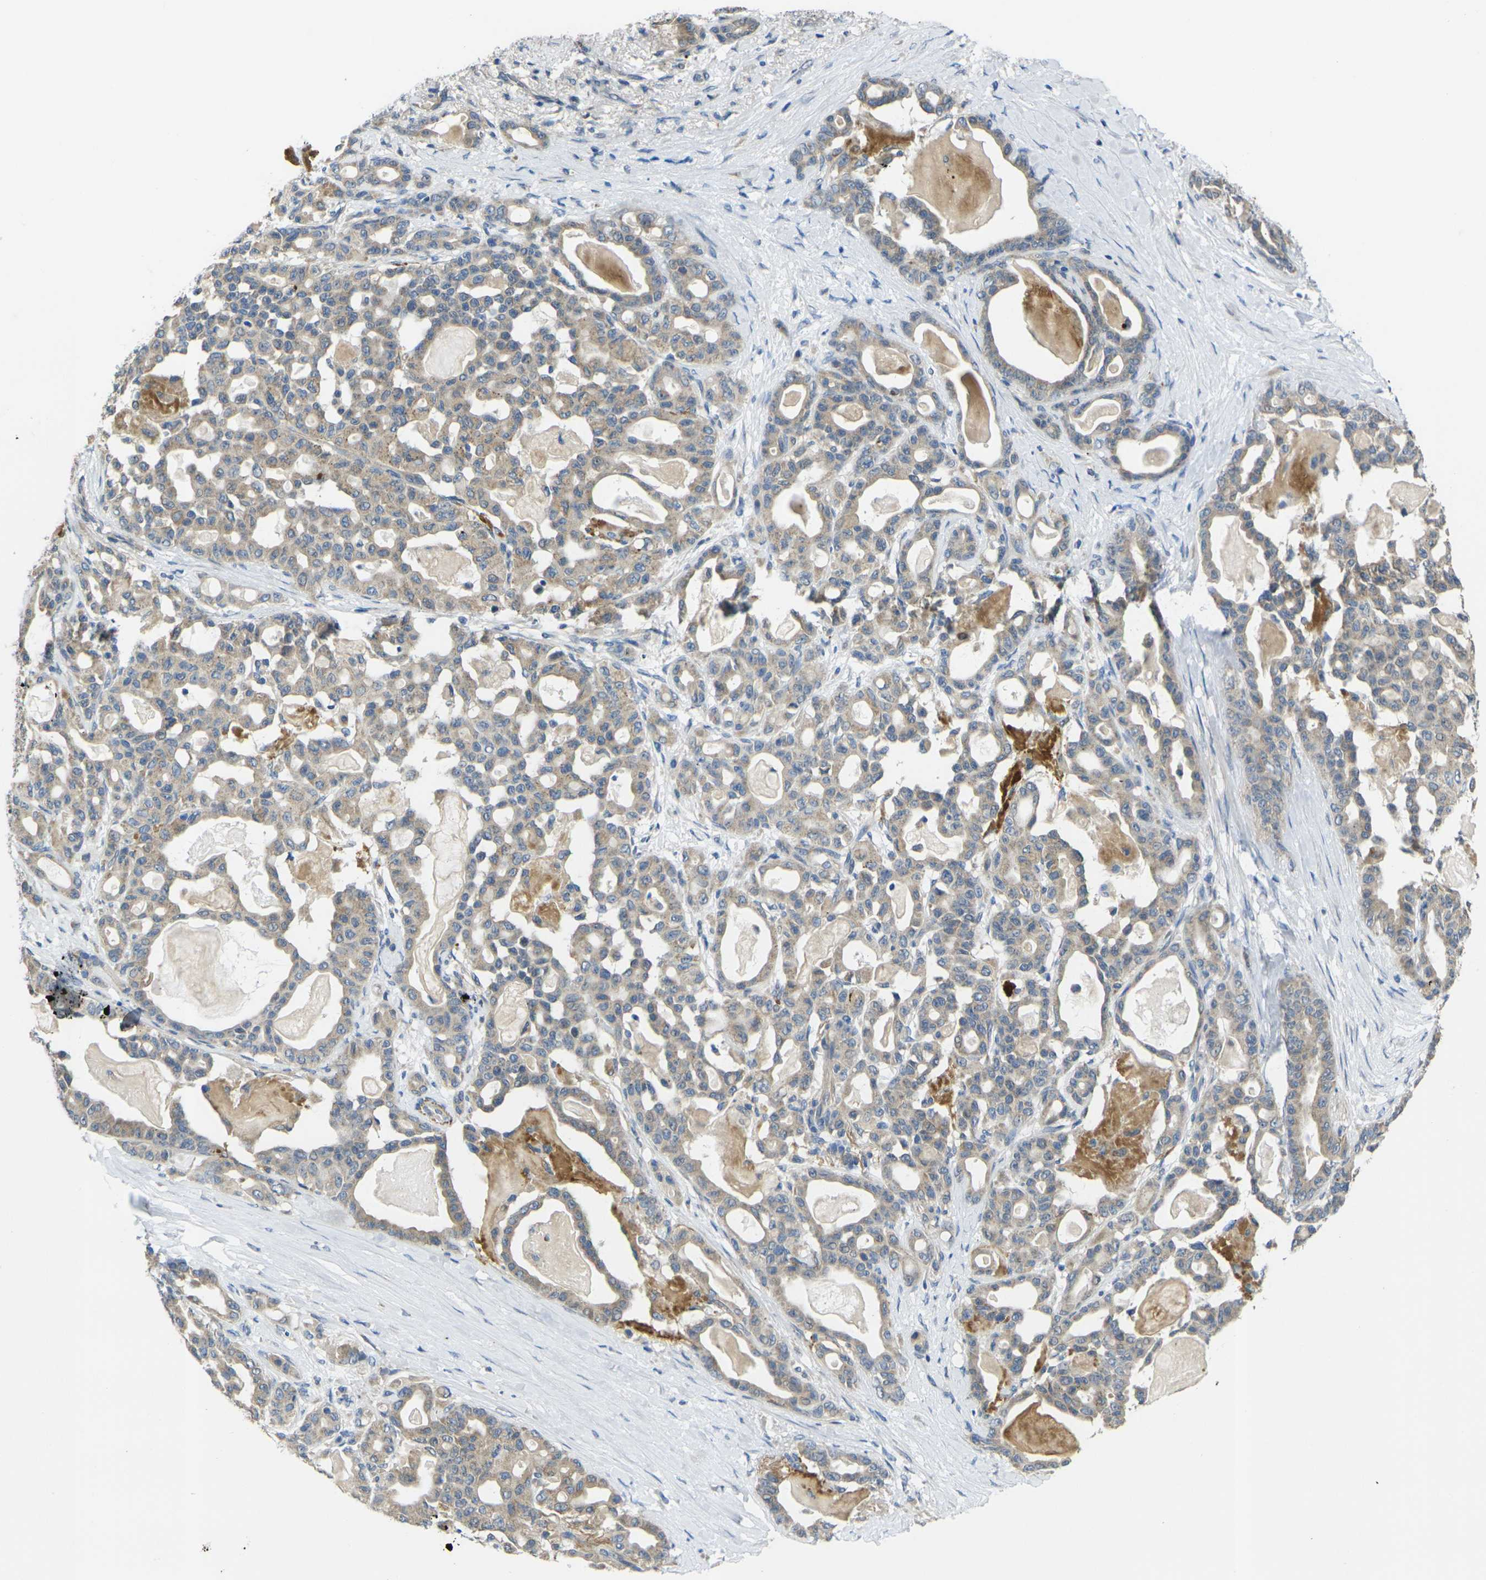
{"staining": {"intensity": "weak", "quantity": ">75%", "location": "cytoplasmic/membranous"}, "tissue": "pancreatic cancer", "cell_type": "Tumor cells", "image_type": "cancer", "snomed": [{"axis": "morphology", "description": "Adenocarcinoma, NOS"}, {"axis": "topography", "description": "Pancreas"}], "caption": "Immunohistochemistry (DAB (3,3'-diaminobenzidine)) staining of human pancreatic adenocarcinoma shows weak cytoplasmic/membranous protein positivity in approximately >75% of tumor cells.", "gene": "GNA12", "patient": {"sex": "male", "age": 63}}